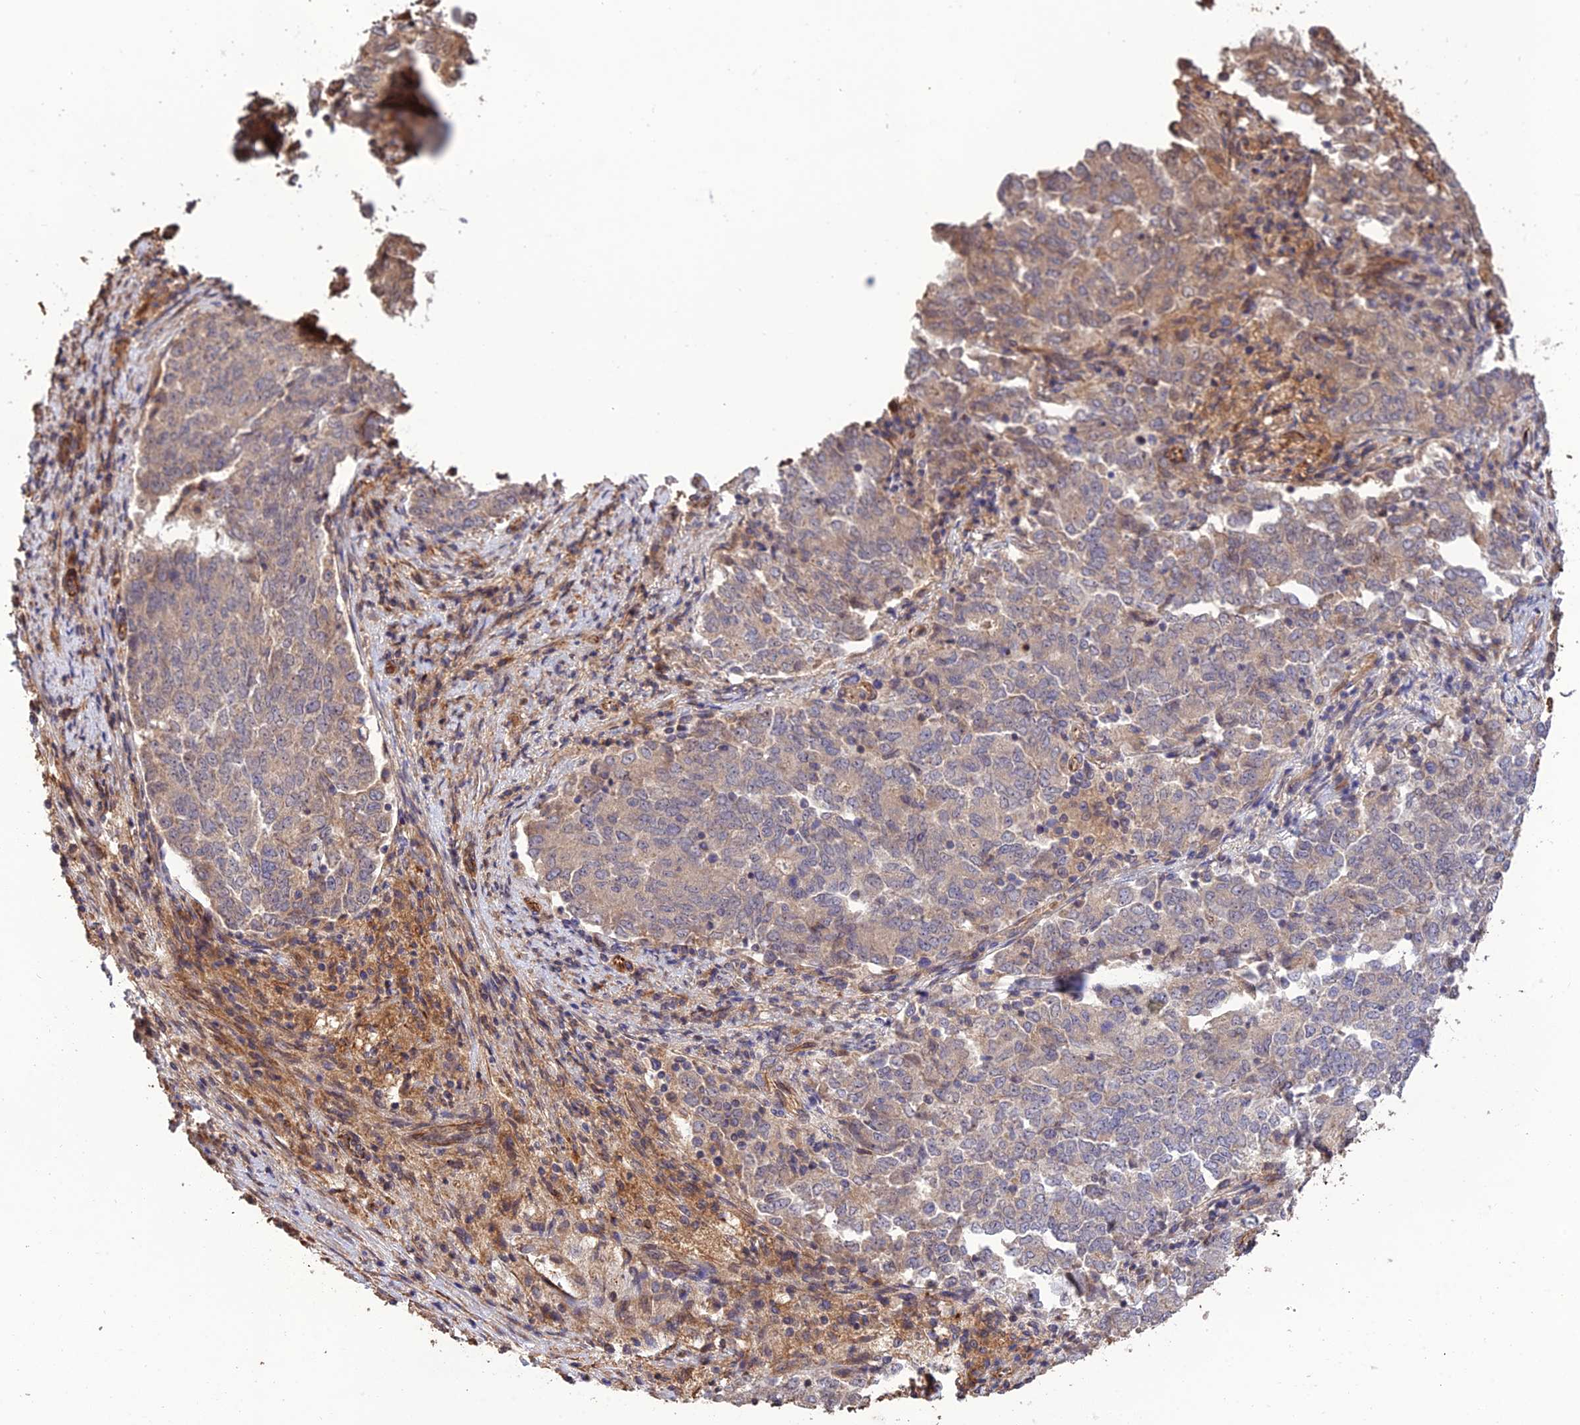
{"staining": {"intensity": "weak", "quantity": "<25%", "location": "cytoplasmic/membranous"}, "tissue": "endometrial cancer", "cell_type": "Tumor cells", "image_type": "cancer", "snomed": [{"axis": "morphology", "description": "Adenocarcinoma, NOS"}, {"axis": "topography", "description": "Endometrium"}], "caption": "Immunohistochemistry of human endometrial cancer displays no positivity in tumor cells.", "gene": "CREBL2", "patient": {"sex": "female", "age": 80}}